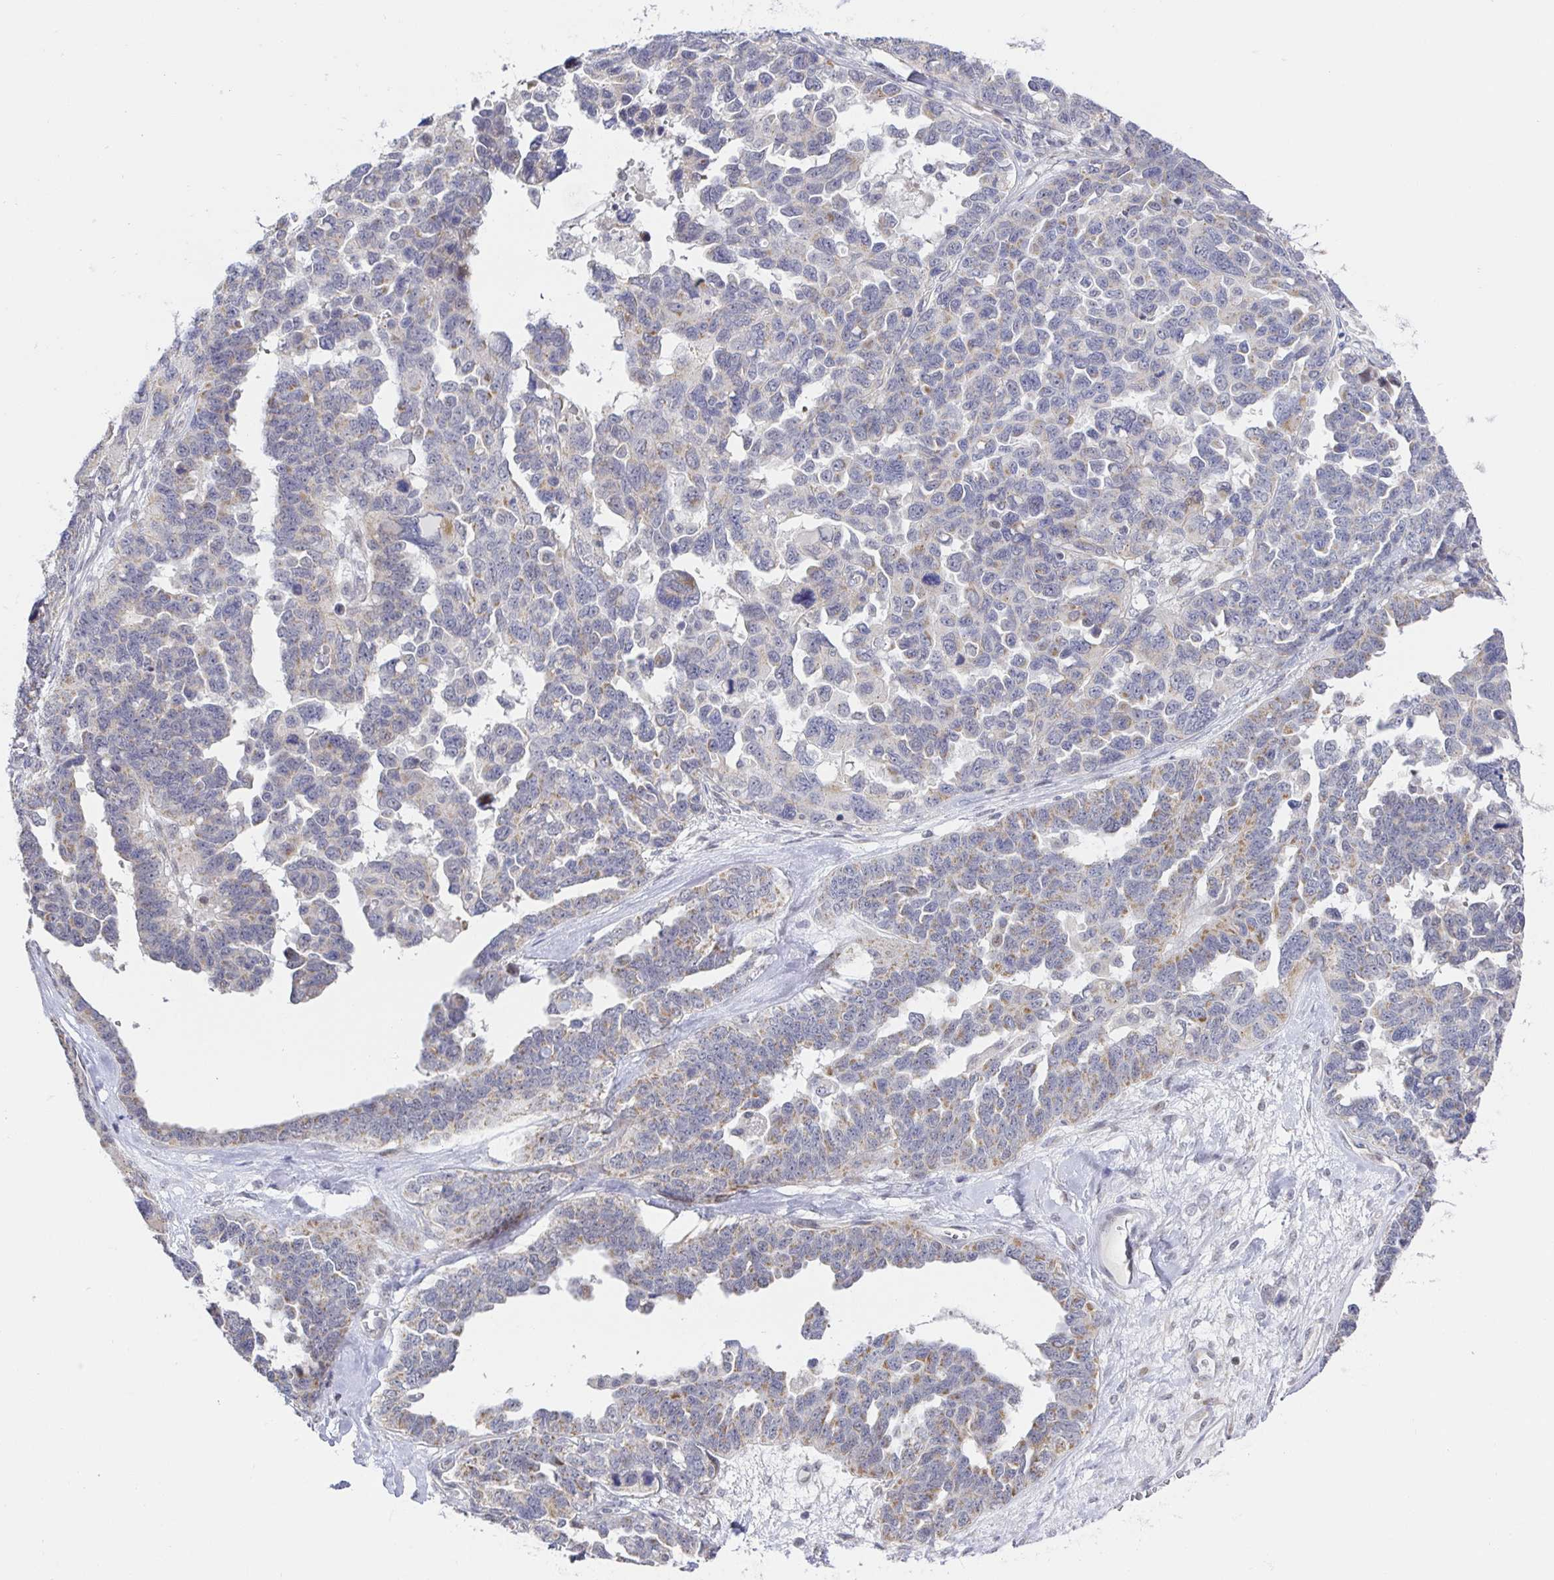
{"staining": {"intensity": "weak", "quantity": "<25%", "location": "cytoplasmic/membranous"}, "tissue": "ovarian cancer", "cell_type": "Tumor cells", "image_type": "cancer", "snomed": [{"axis": "morphology", "description": "Cystadenocarcinoma, serous, NOS"}, {"axis": "topography", "description": "Ovary"}], "caption": "Protein analysis of ovarian cancer displays no significant expression in tumor cells. The staining was performed using DAB (3,3'-diaminobenzidine) to visualize the protein expression in brown, while the nuclei were stained in blue with hematoxylin (Magnification: 20x).", "gene": "CIT", "patient": {"sex": "female", "age": 69}}